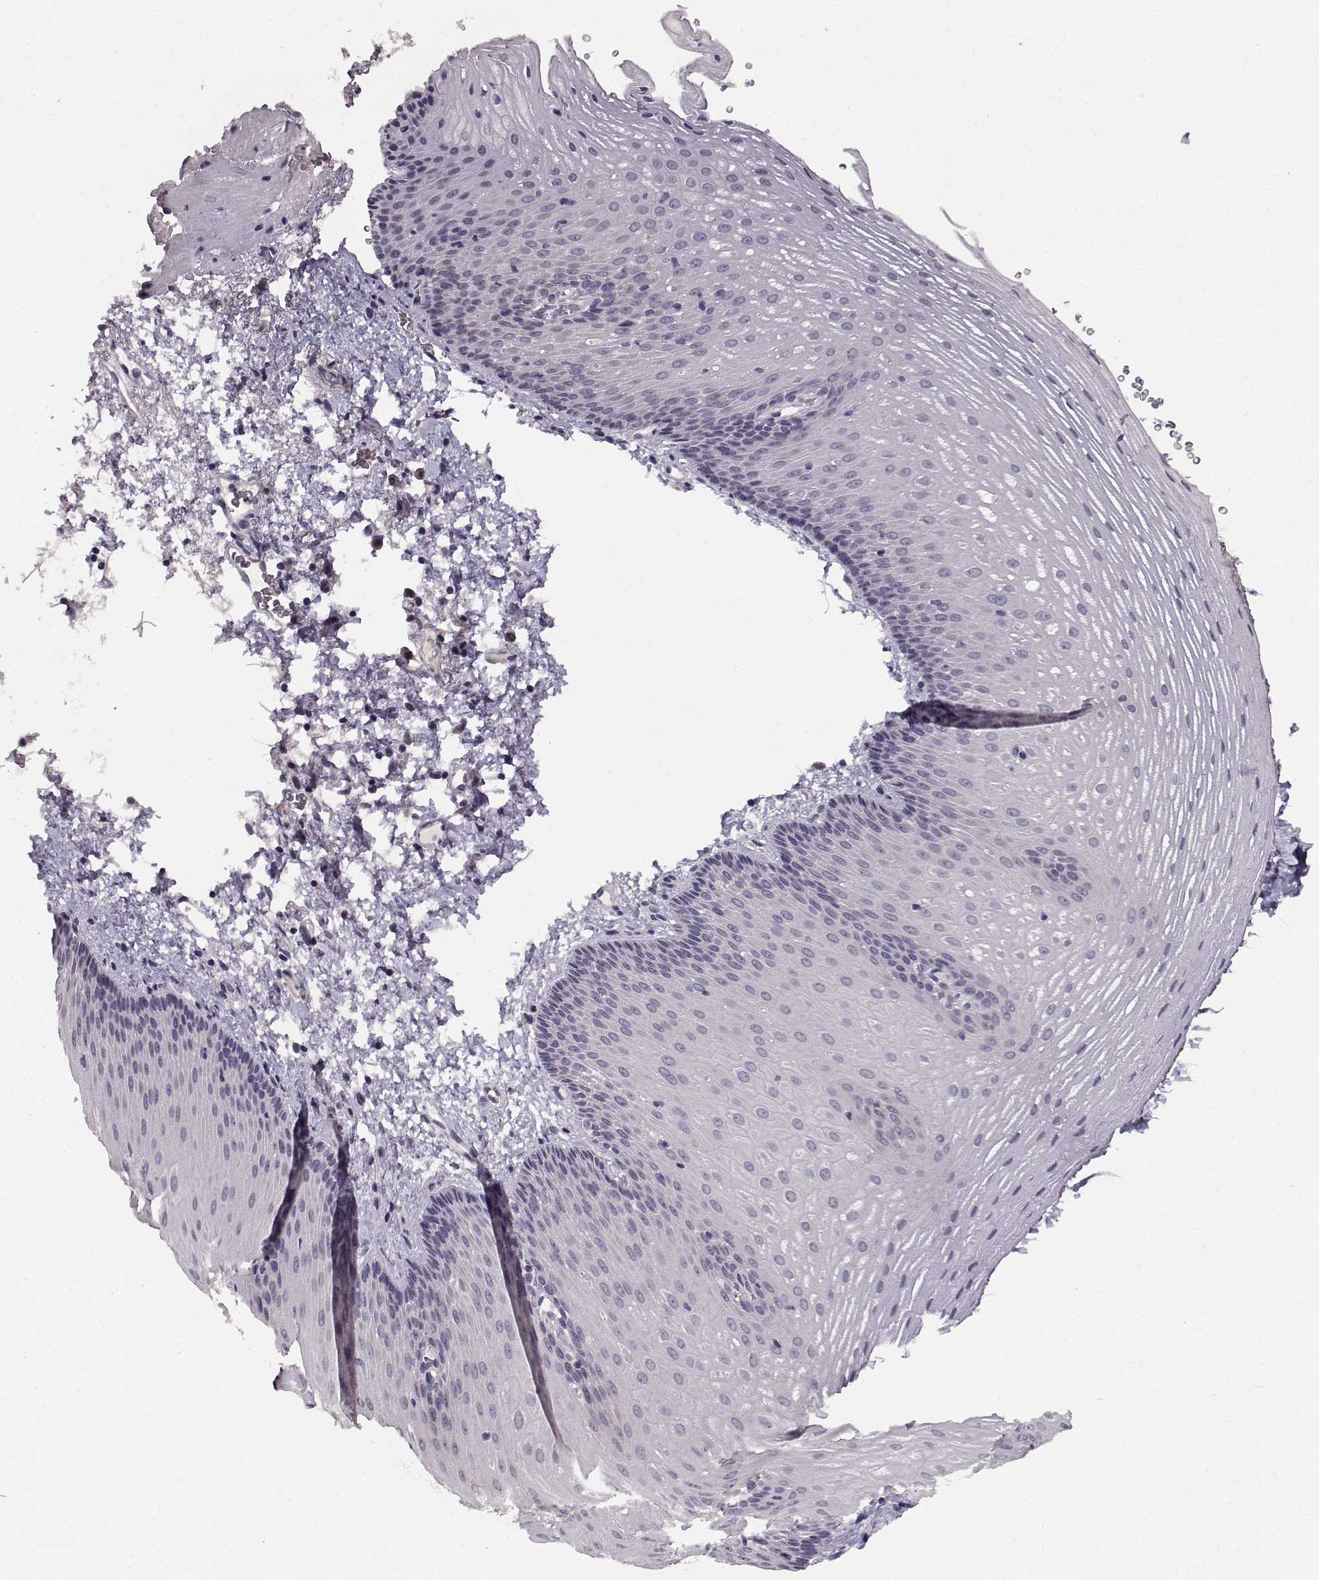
{"staining": {"intensity": "negative", "quantity": "none", "location": "none"}, "tissue": "esophagus", "cell_type": "Squamous epithelial cells", "image_type": "normal", "snomed": [{"axis": "morphology", "description": "Normal tissue, NOS"}, {"axis": "topography", "description": "Esophagus"}], "caption": "A micrograph of human esophagus is negative for staining in squamous epithelial cells.", "gene": "RHOXF2", "patient": {"sex": "male", "age": 76}}